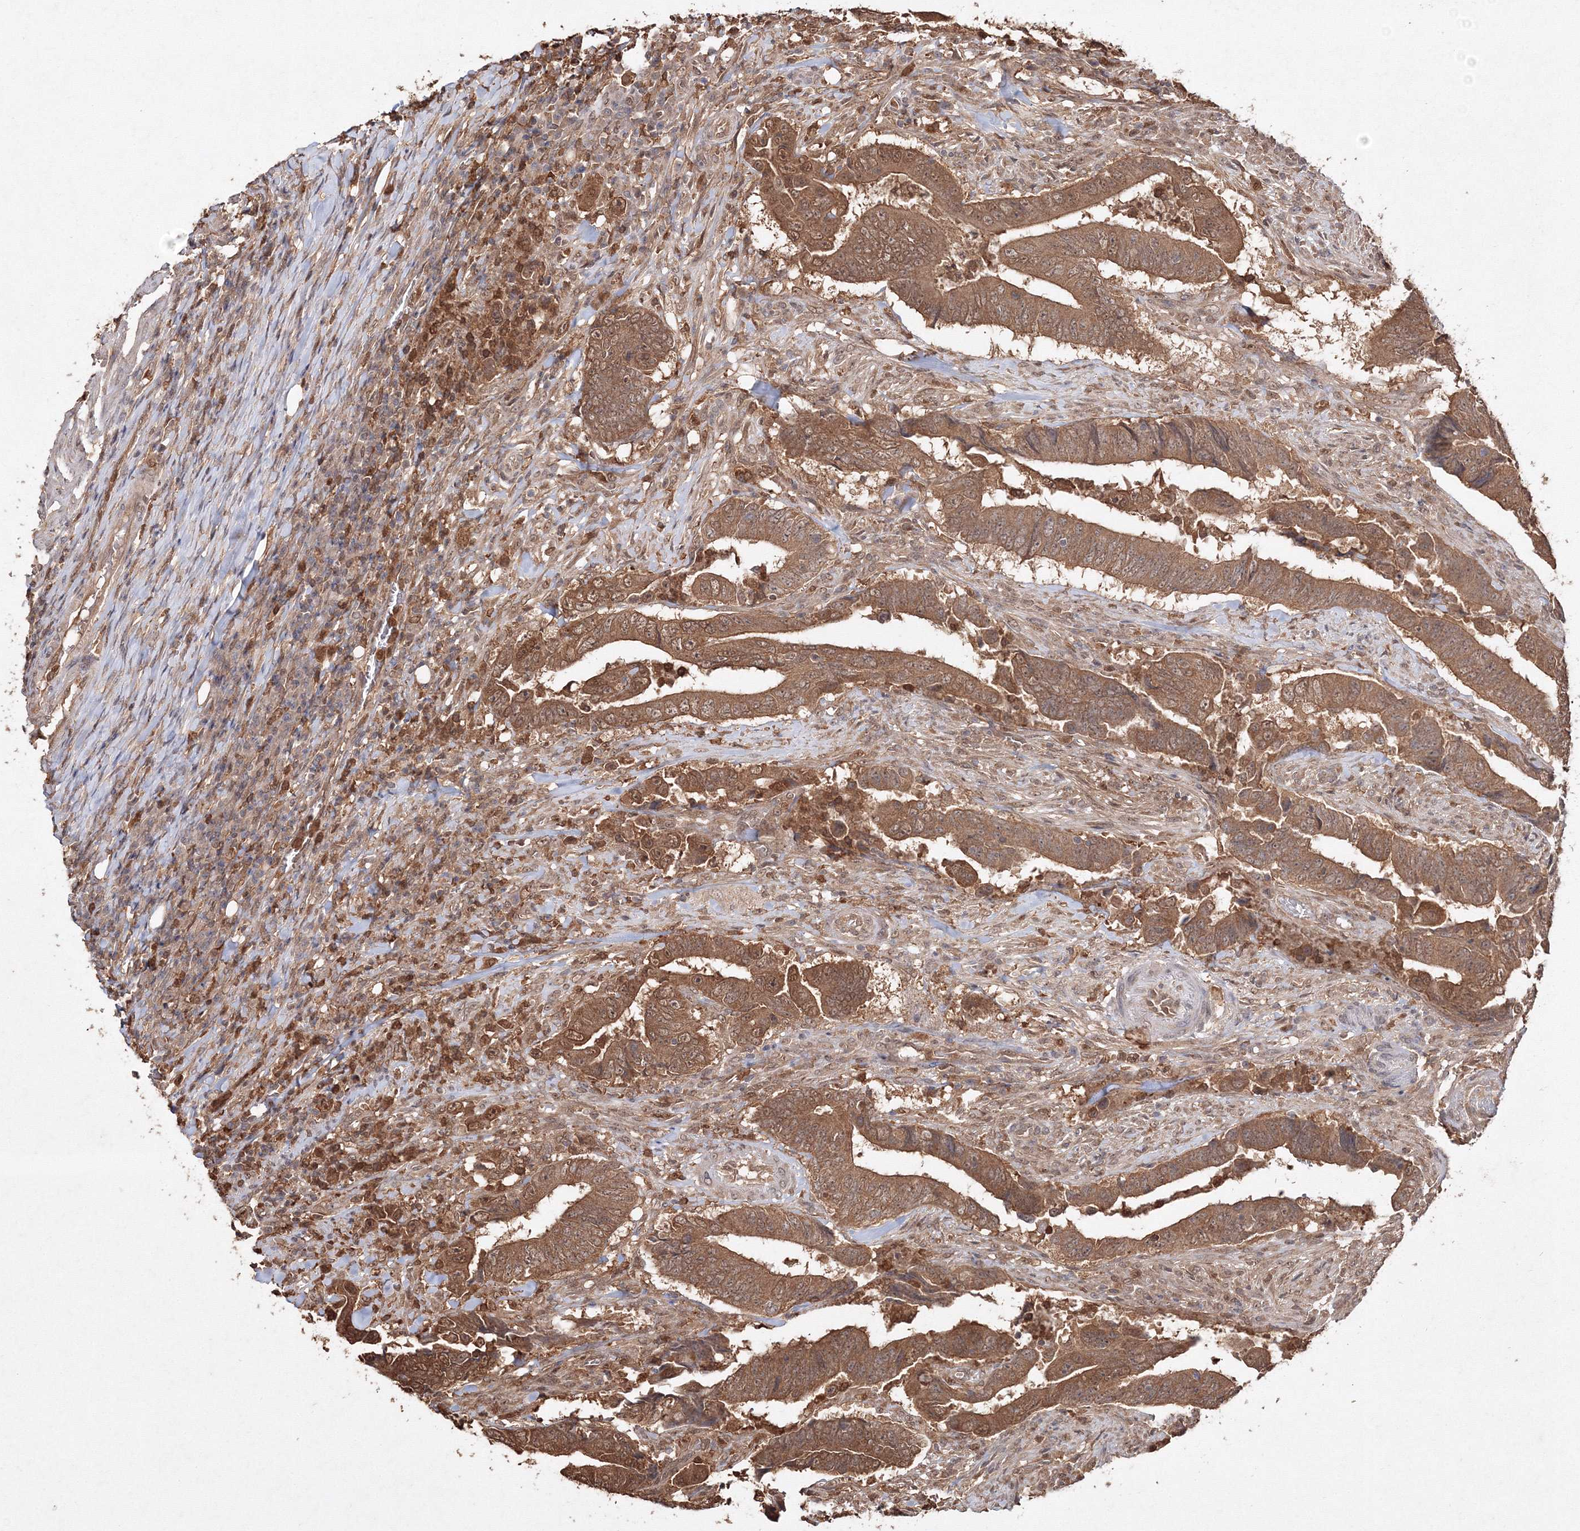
{"staining": {"intensity": "moderate", "quantity": ">75%", "location": "cytoplasmic/membranous,nuclear"}, "tissue": "colorectal cancer", "cell_type": "Tumor cells", "image_type": "cancer", "snomed": [{"axis": "morphology", "description": "Normal tissue, NOS"}, {"axis": "morphology", "description": "Adenocarcinoma, NOS"}, {"axis": "topography", "description": "Colon"}], "caption": "Immunohistochemistry (IHC) histopathology image of neoplastic tissue: human colorectal adenocarcinoma stained using immunohistochemistry (IHC) exhibits medium levels of moderate protein expression localized specifically in the cytoplasmic/membranous and nuclear of tumor cells, appearing as a cytoplasmic/membranous and nuclear brown color.", "gene": "S100A11", "patient": {"sex": "male", "age": 56}}